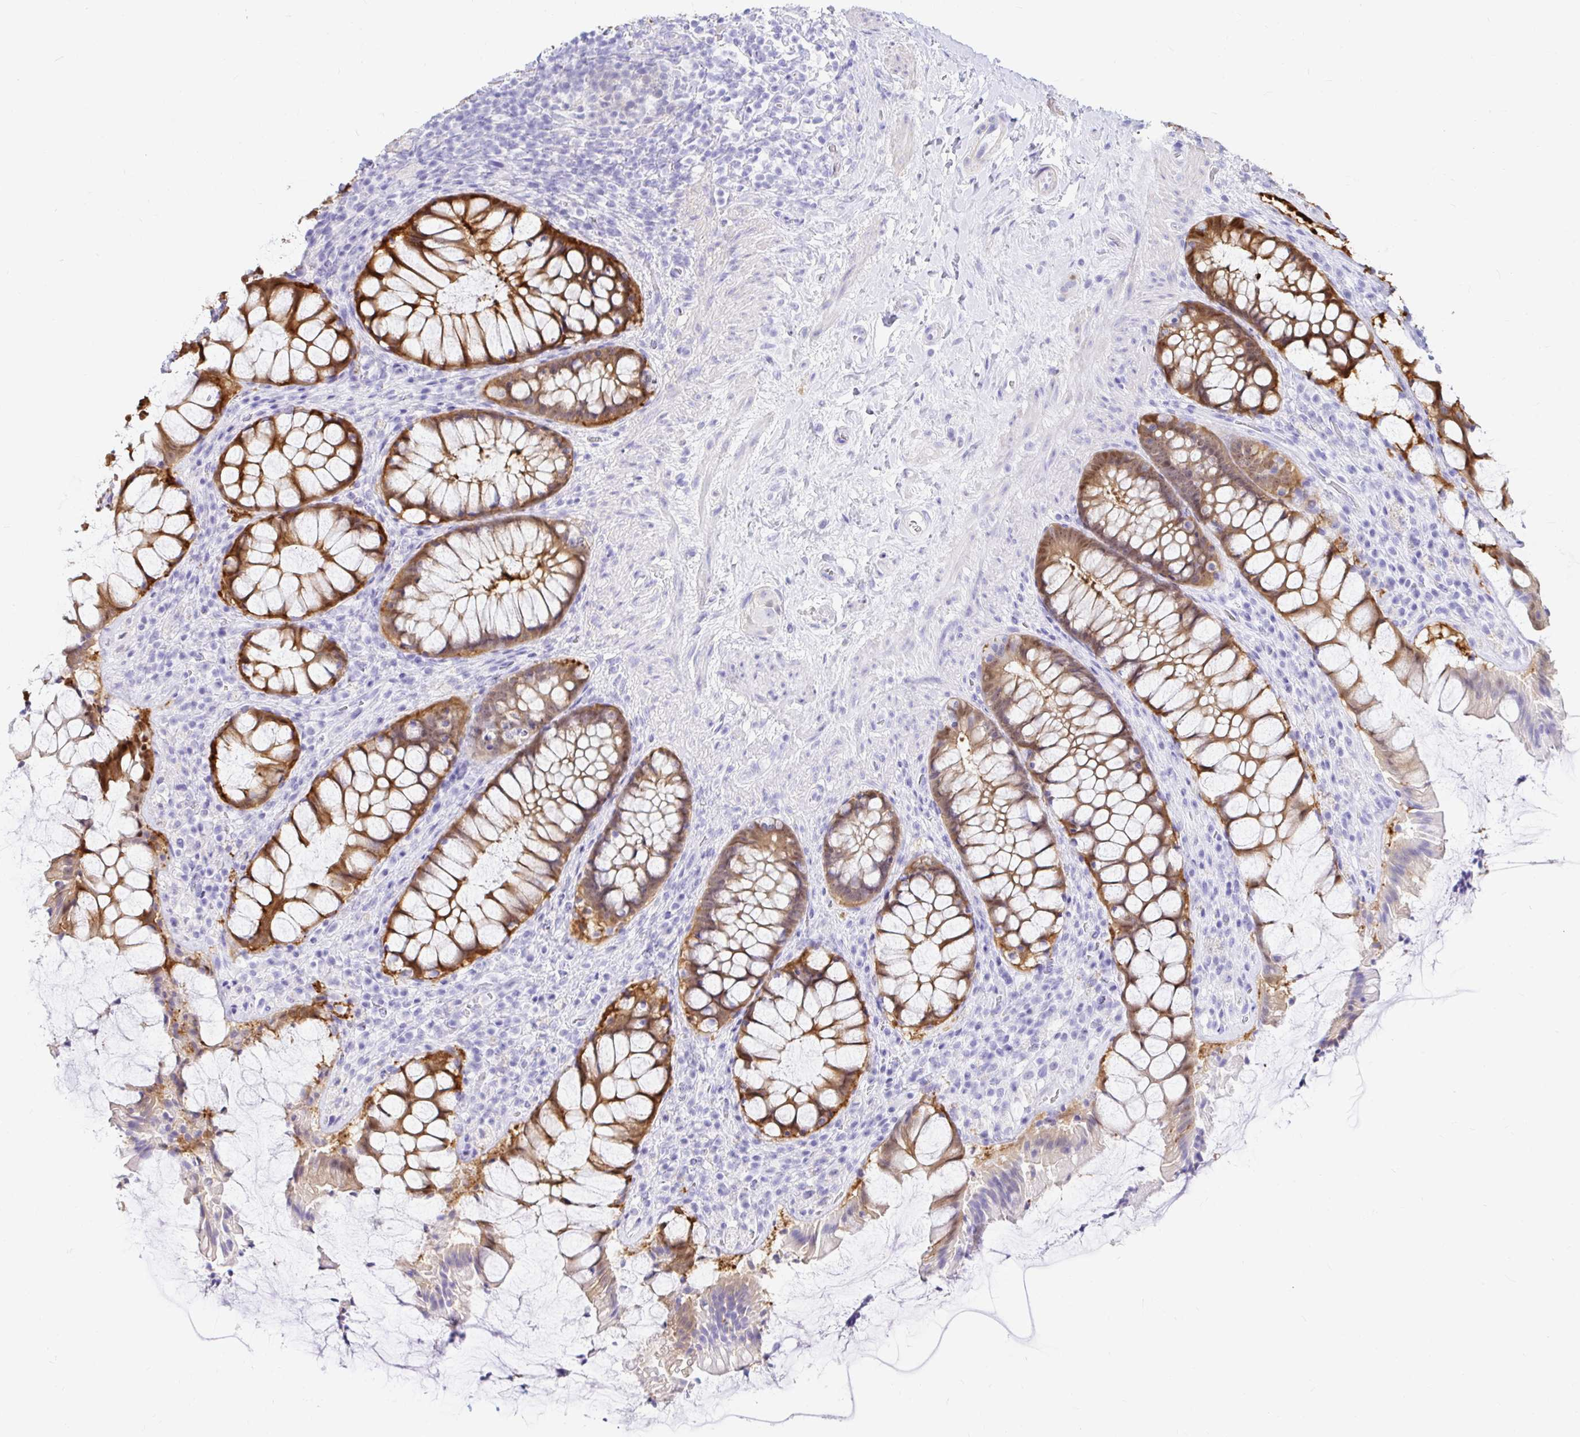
{"staining": {"intensity": "moderate", "quantity": ">75%", "location": "cytoplasmic/membranous"}, "tissue": "rectum", "cell_type": "Glandular cells", "image_type": "normal", "snomed": [{"axis": "morphology", "description": "Normal tissue, NOS"}, {"axis": "topography", "description": "Rectum"}], "caption": "Unremarkable rectum displays moderate cytoplasmic/membranous expression in approximately >75% of glandular cells, visualized by immunohistochemistry. (DAB (3,3'-diaminobenzidine) = brown stain, brightfield microscopy at high magnification).", "gene": "PPP1R1B", "patient": {"sex": "female", "age": 58}}